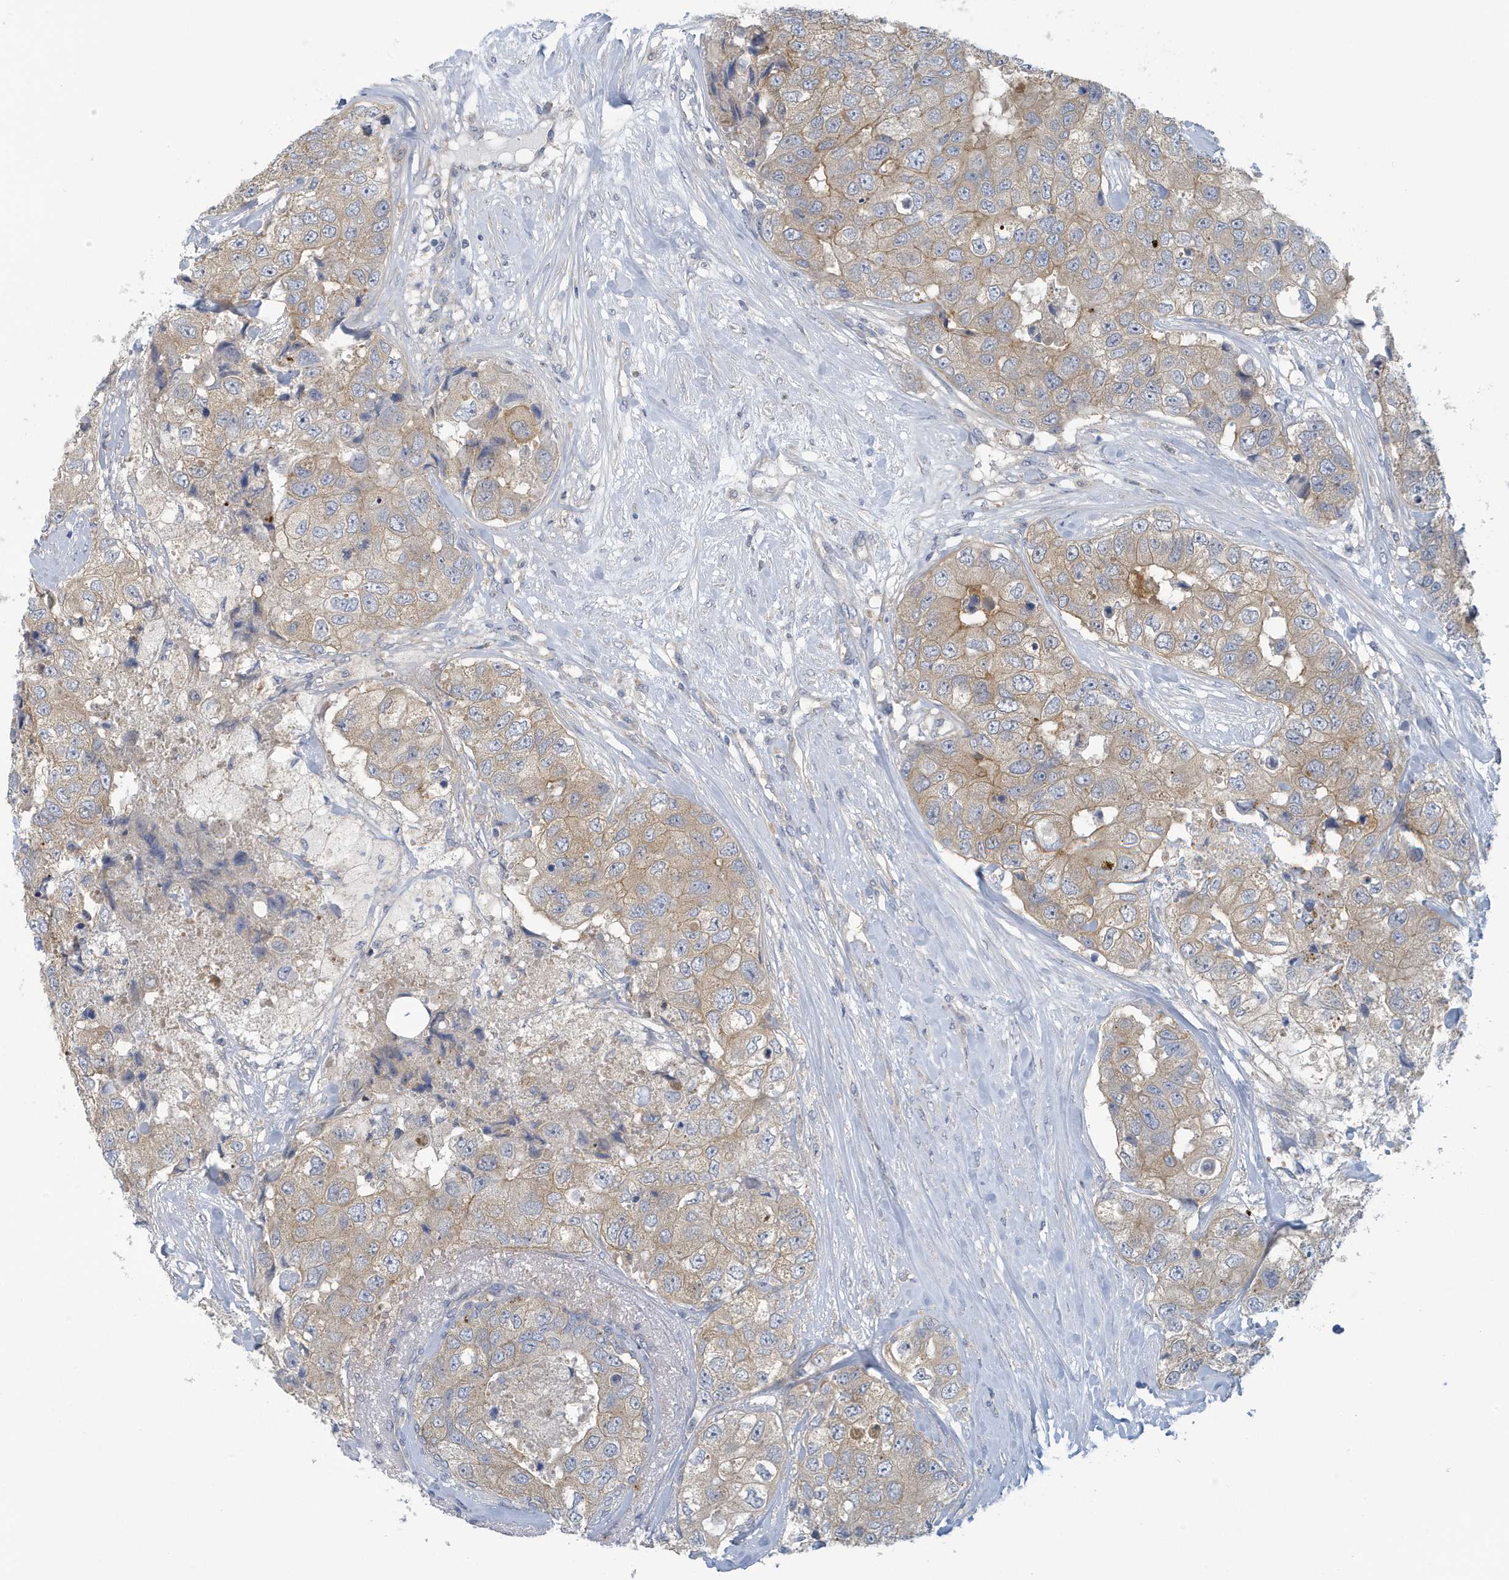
{"staining": {"intensity": "weak", "quantity": ">75%", "location": "cytoplasmic/membranous"}, "tissue": "breast cancer", "cell_type": "Tumor cells", "image_type": "cancer", "snomed": [{"axis": "morphology", "description": "Duct carcinoma"}, {"axis": "topography", "description": "Breast"}], "caption": "Brown immunohistochemical staining in human breast cancer shows weak cytoplasmic/membranous expression in about >75% of tumor cells. (IHC, brightfield microscopy, high magnification).", "gene": "VTA1", "patient": {"sex": "female", "age": 62}}